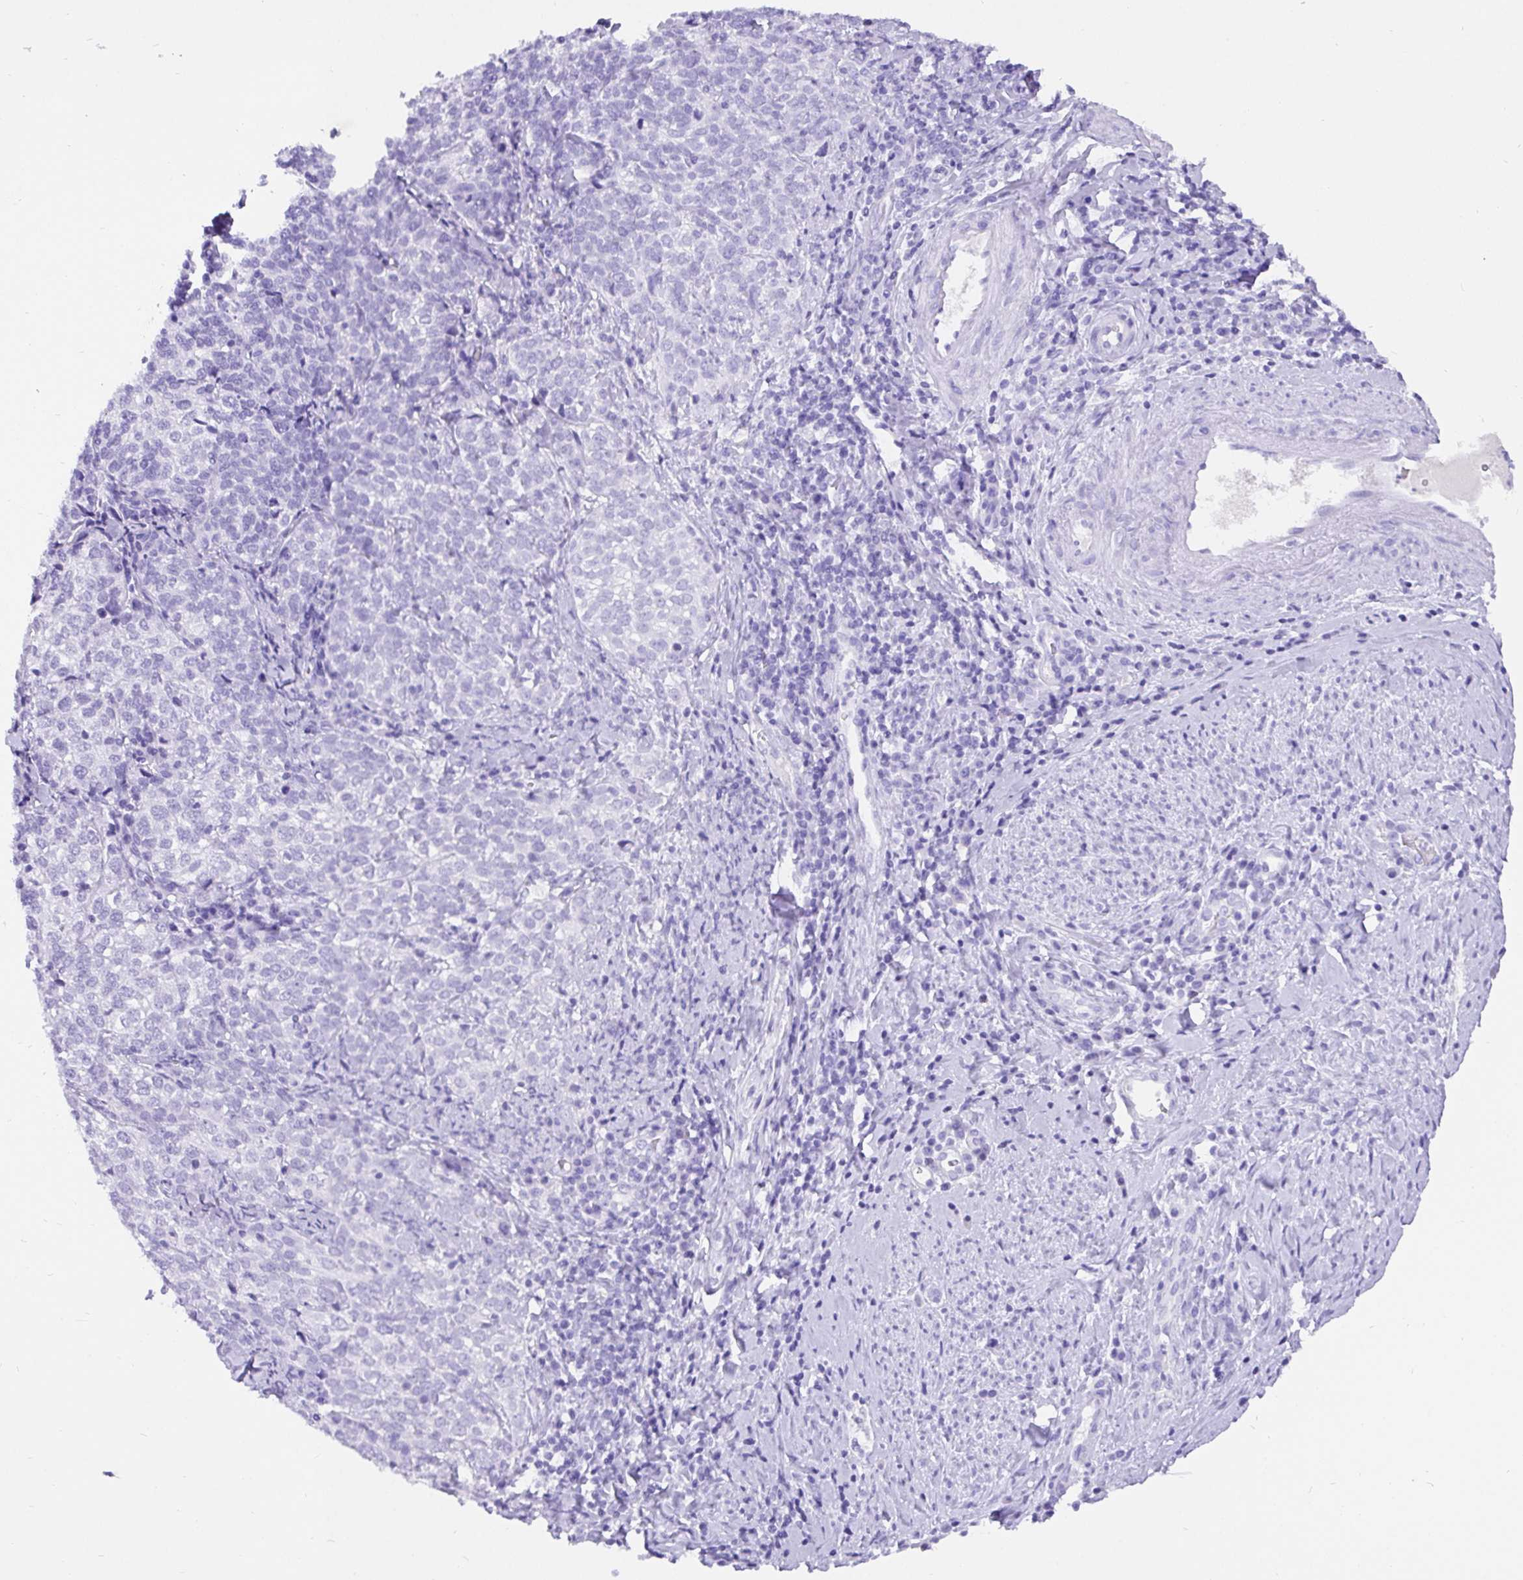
{"staining": {"intensity": "negative", "quantity": "none", "location": "none"}, "tissue": "cervical cancer", "cell_type": "Tumor cells", "image_type": "cancer", "snomed": [{"axis": "morphology", "description": "Normal tissue, NOS"}, {"axis": "morphology", "description": "Squamous cell carcinoma, NOS"}, {"axis": "topography", "description": "Vagina"}, {"axis": "topography", "description": "Cervix"}], "caption": "This is an immunohistochemistry (IHC) micrograph of human cervical squamous cell carcinoma. There is no expression in tumor cells.", "gene": "KRT13", "patient": {"sex": "female", "age": 45}}